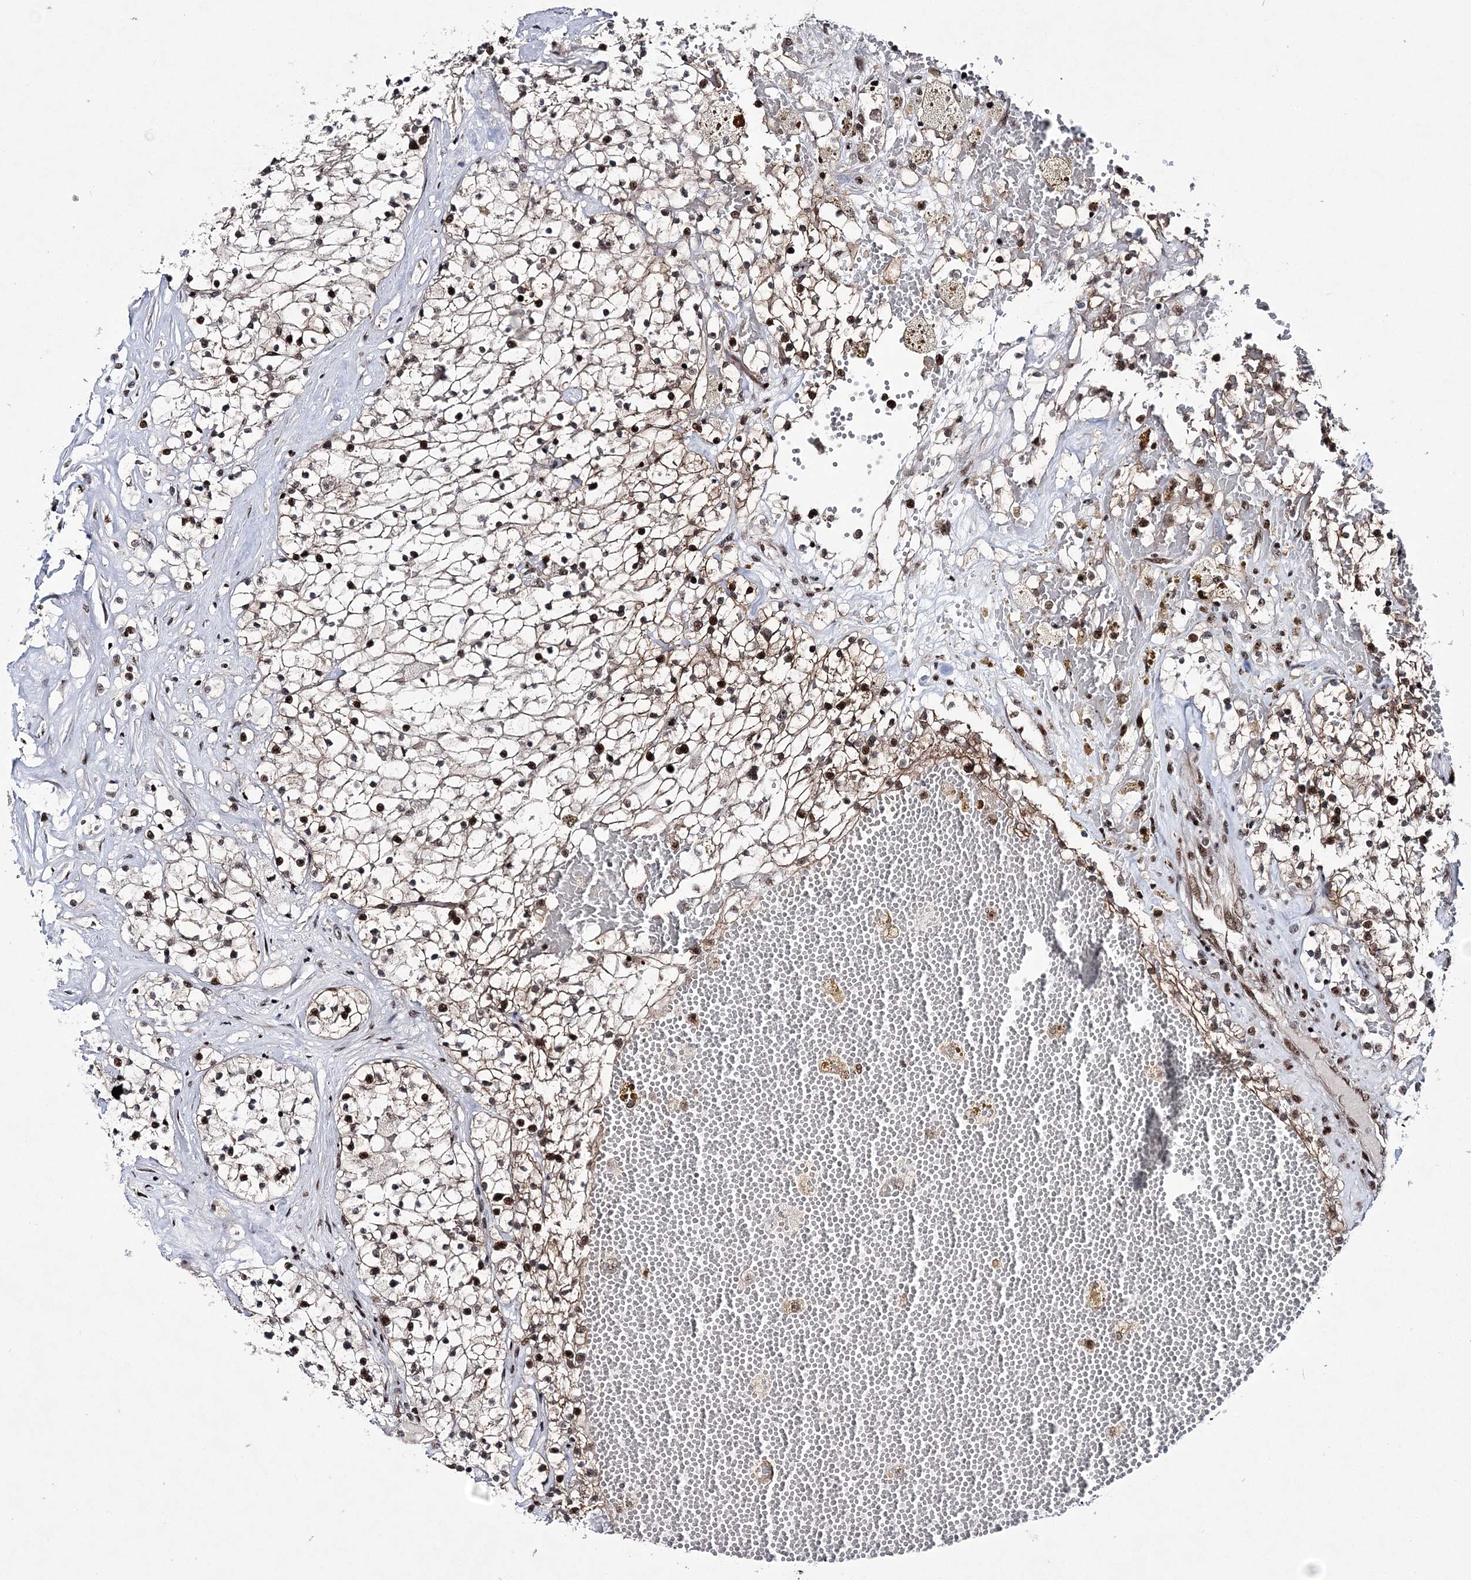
{"staining": {"intensity": "negative", "quantity": "none", "location": "none"}, "tissue": "renal cancer", "cell_type": "Tumor cells", "image_type": "cancer", "snomed": [{"axis": "morphology", "description": "Normal tissue, NOS"}, {"axis": "morphology", "description": "Adenocarcinoma, NOS"}, {"axis": "topography", "description": "Kidney"}], "caption": "Immunohistochemical staining of human adenocarcinoma (renal) reveals no significant positivity in tumor cells.", "gene": "TATDN2", "patient": {"sex": "male", "age": 68}}